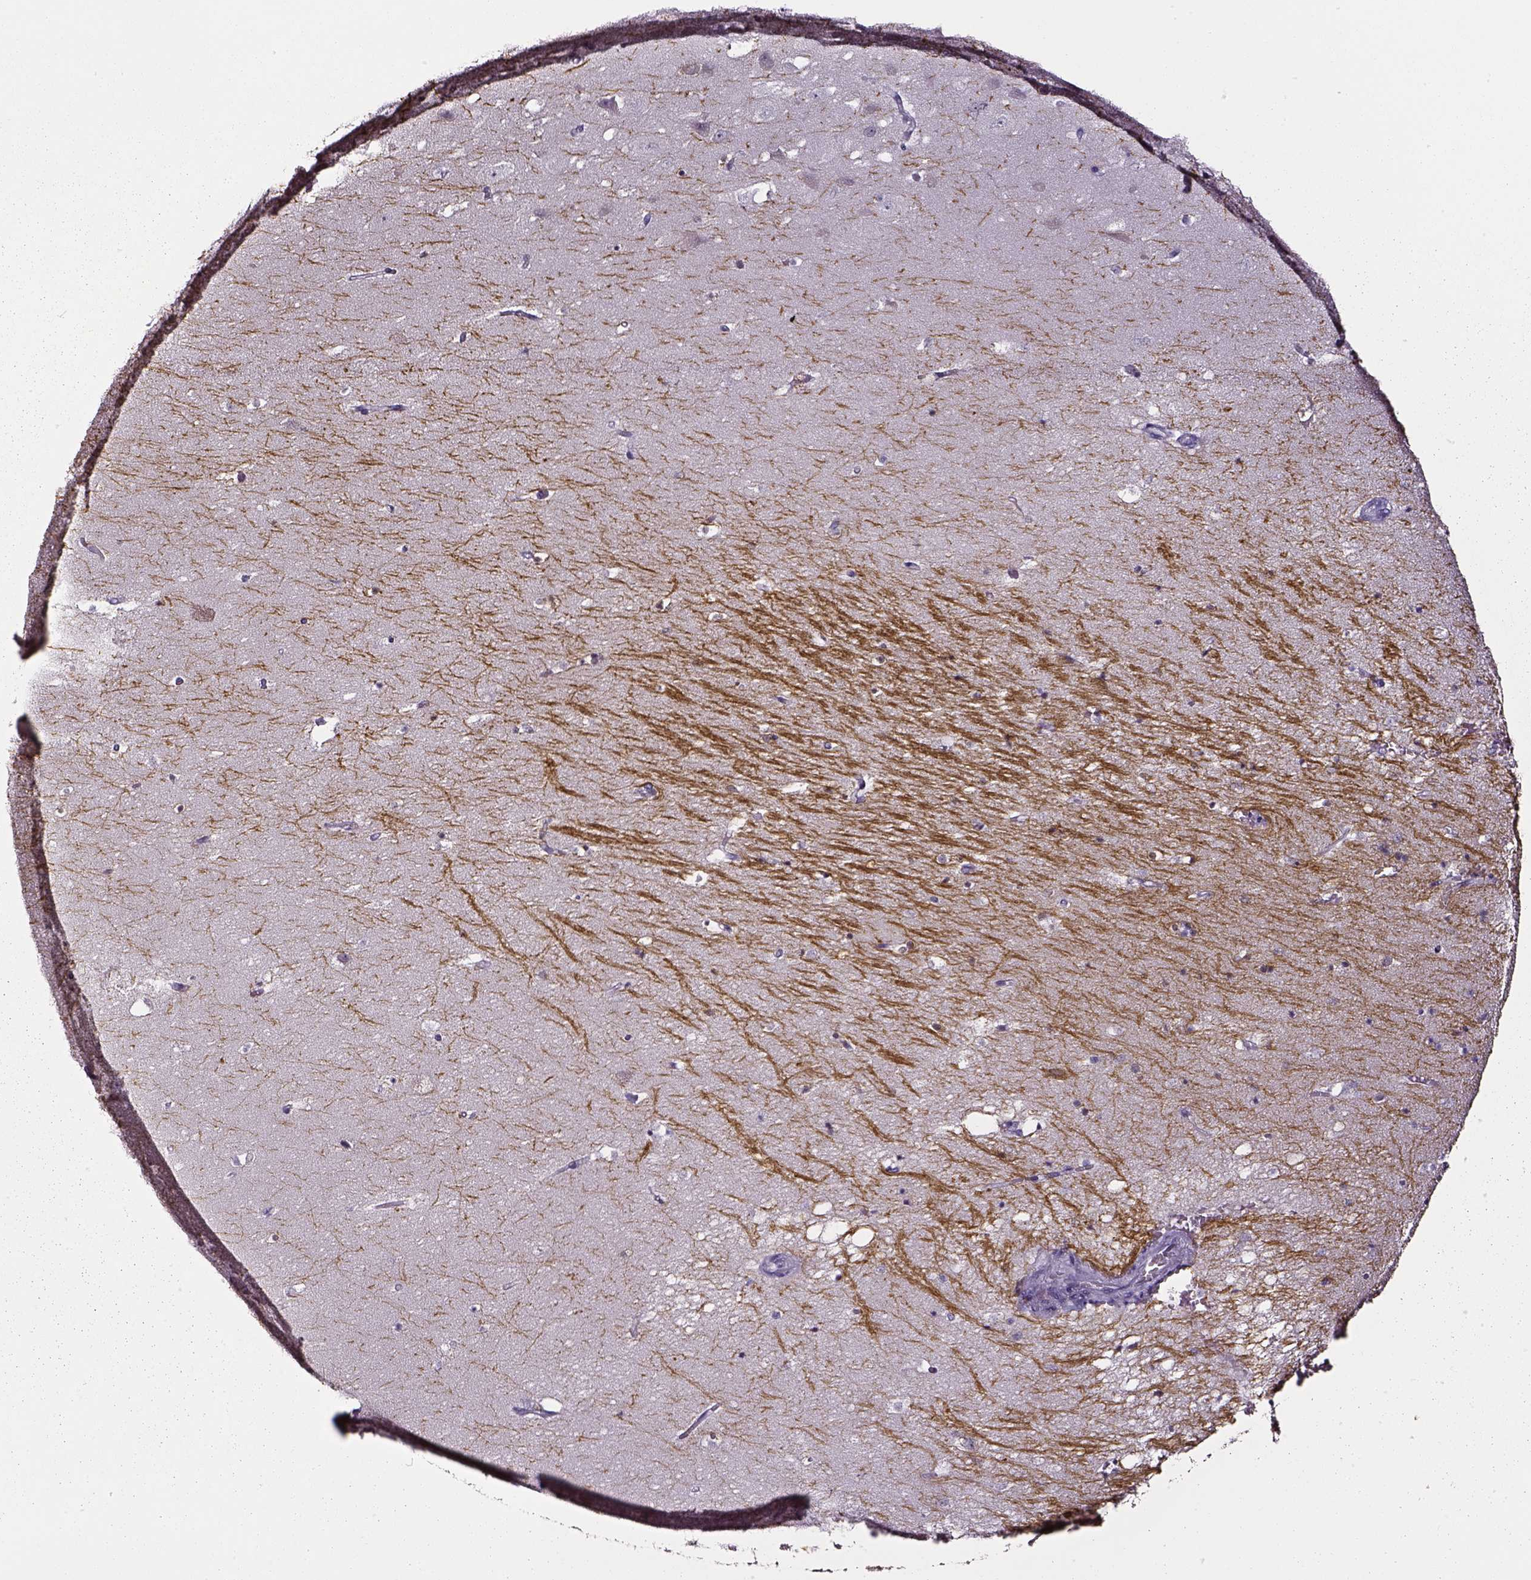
{"staining": {"intensity": "negative", "quantity": "none", "location": "none"}, "tissue": "hippocampus", "cell_type": "Glial cells", "image_type": "normal", "snomed": [{"axis": "morphology", "description": "Normal tissue, NOS"}, {"axis": "topography", "description": "Hippocampus"}], "caption": "The image shows no significant staining in glial cells of hippocampus. (Stains: DAB (3,3'-diaminobenzidine) IHC with hematoxylin counter stain, Microscopy: brightfield microscopy at high magnification).", "gene": "SMIM17", "patient": {"sex": "male", "age": 58}}